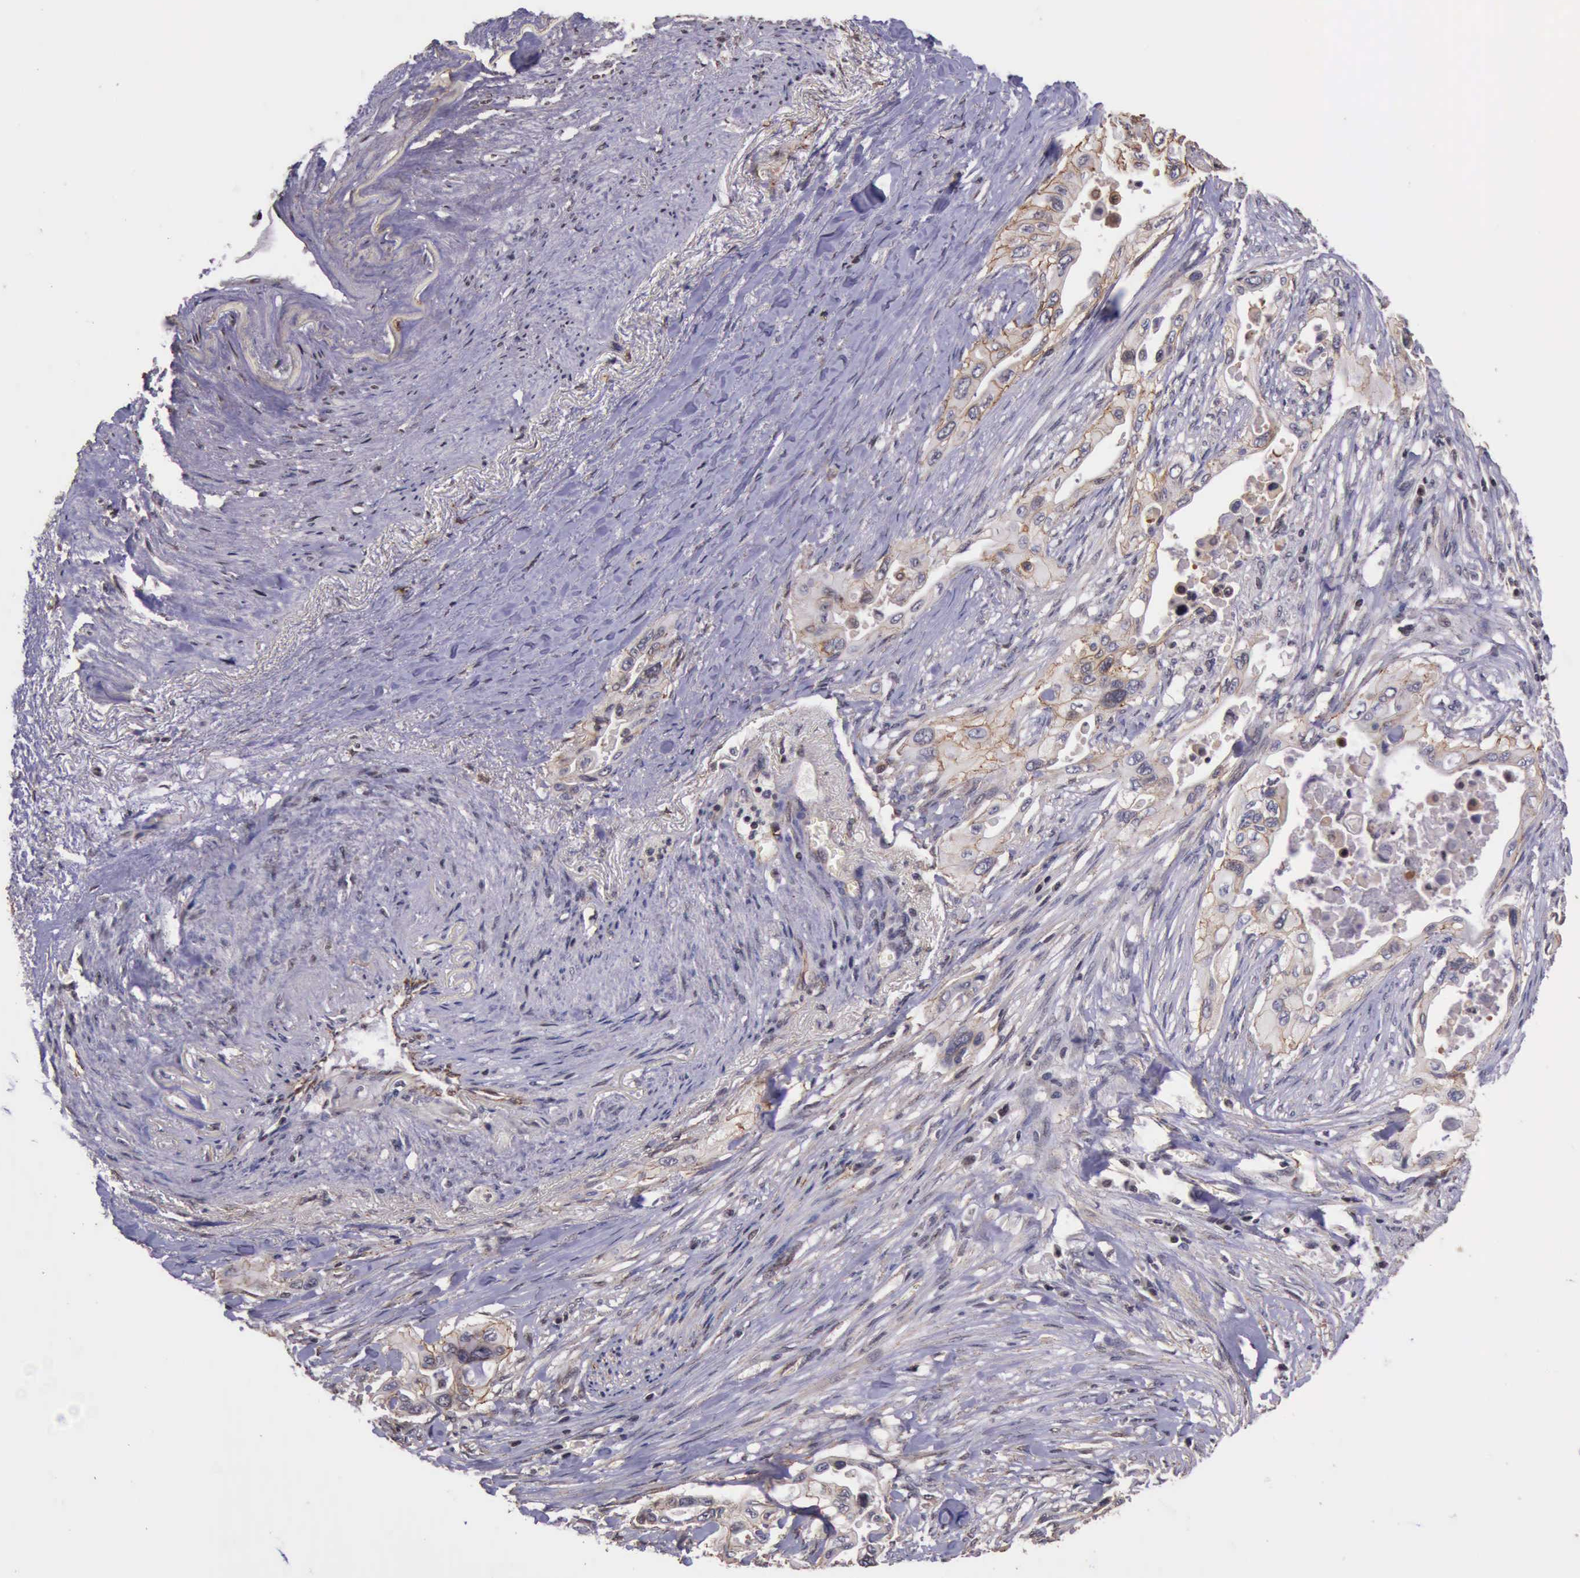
{"staining": {"intensity": "weak", "quantity": ">75%", "location": "cytoplasmic/membranous"}, "tissue": "pancreatic cancer", "cell_type": "Tumor cells", "image_type": "cancer", "snomed": [{"axis": "morphology", "description": "Adenocarcinoma, NOS"}, {"axis": "topography", "description": "Pancreas"}], "caption": "Pancreatic cancer (adenocarcinoma) stained with a protein marker exhibits weak staining in tumor cells.", "gene": "CTNNB1", "patient": {"sex": "male", "age": 77}}